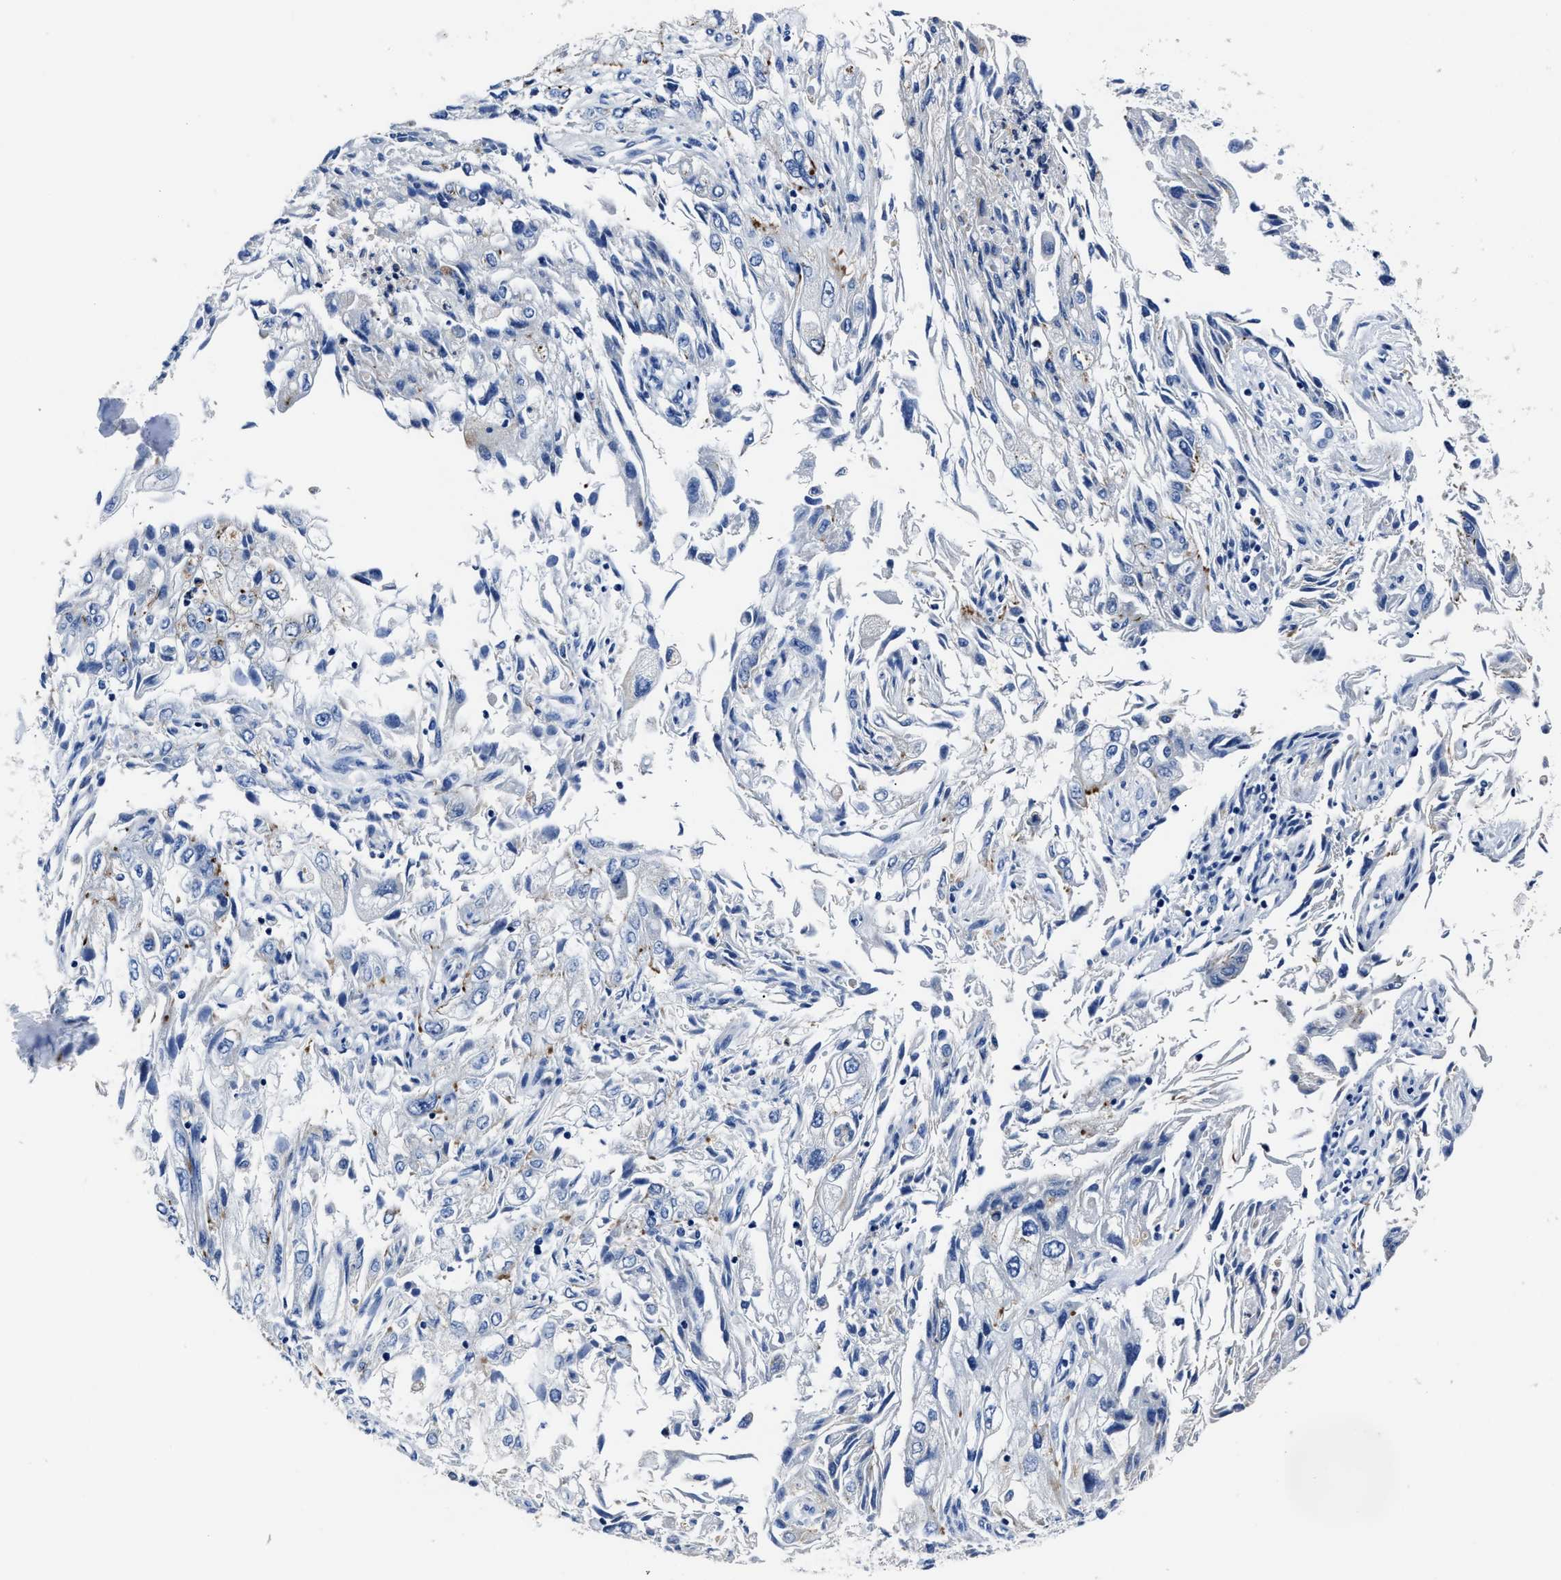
{"staining": {"intensity": "negative", "quantity": "none", "location": "none"}, "tissue": "endometrial cancer", "cell_type": "Tumor cells", "image_type": "cancer", "snomed": [{"axis": "morphology", "description": "Adenocarcinoma, NOS"}, {"axis": "topography", "description": "Endometrium"}], "caption": "IHC micrograph of endometrial adenocarcinoma stained for a protein (brown), which reveals no expression in tumor cells.", "gene": "LAMTOR4", "patient": {"sex": "female", "age": 49}}